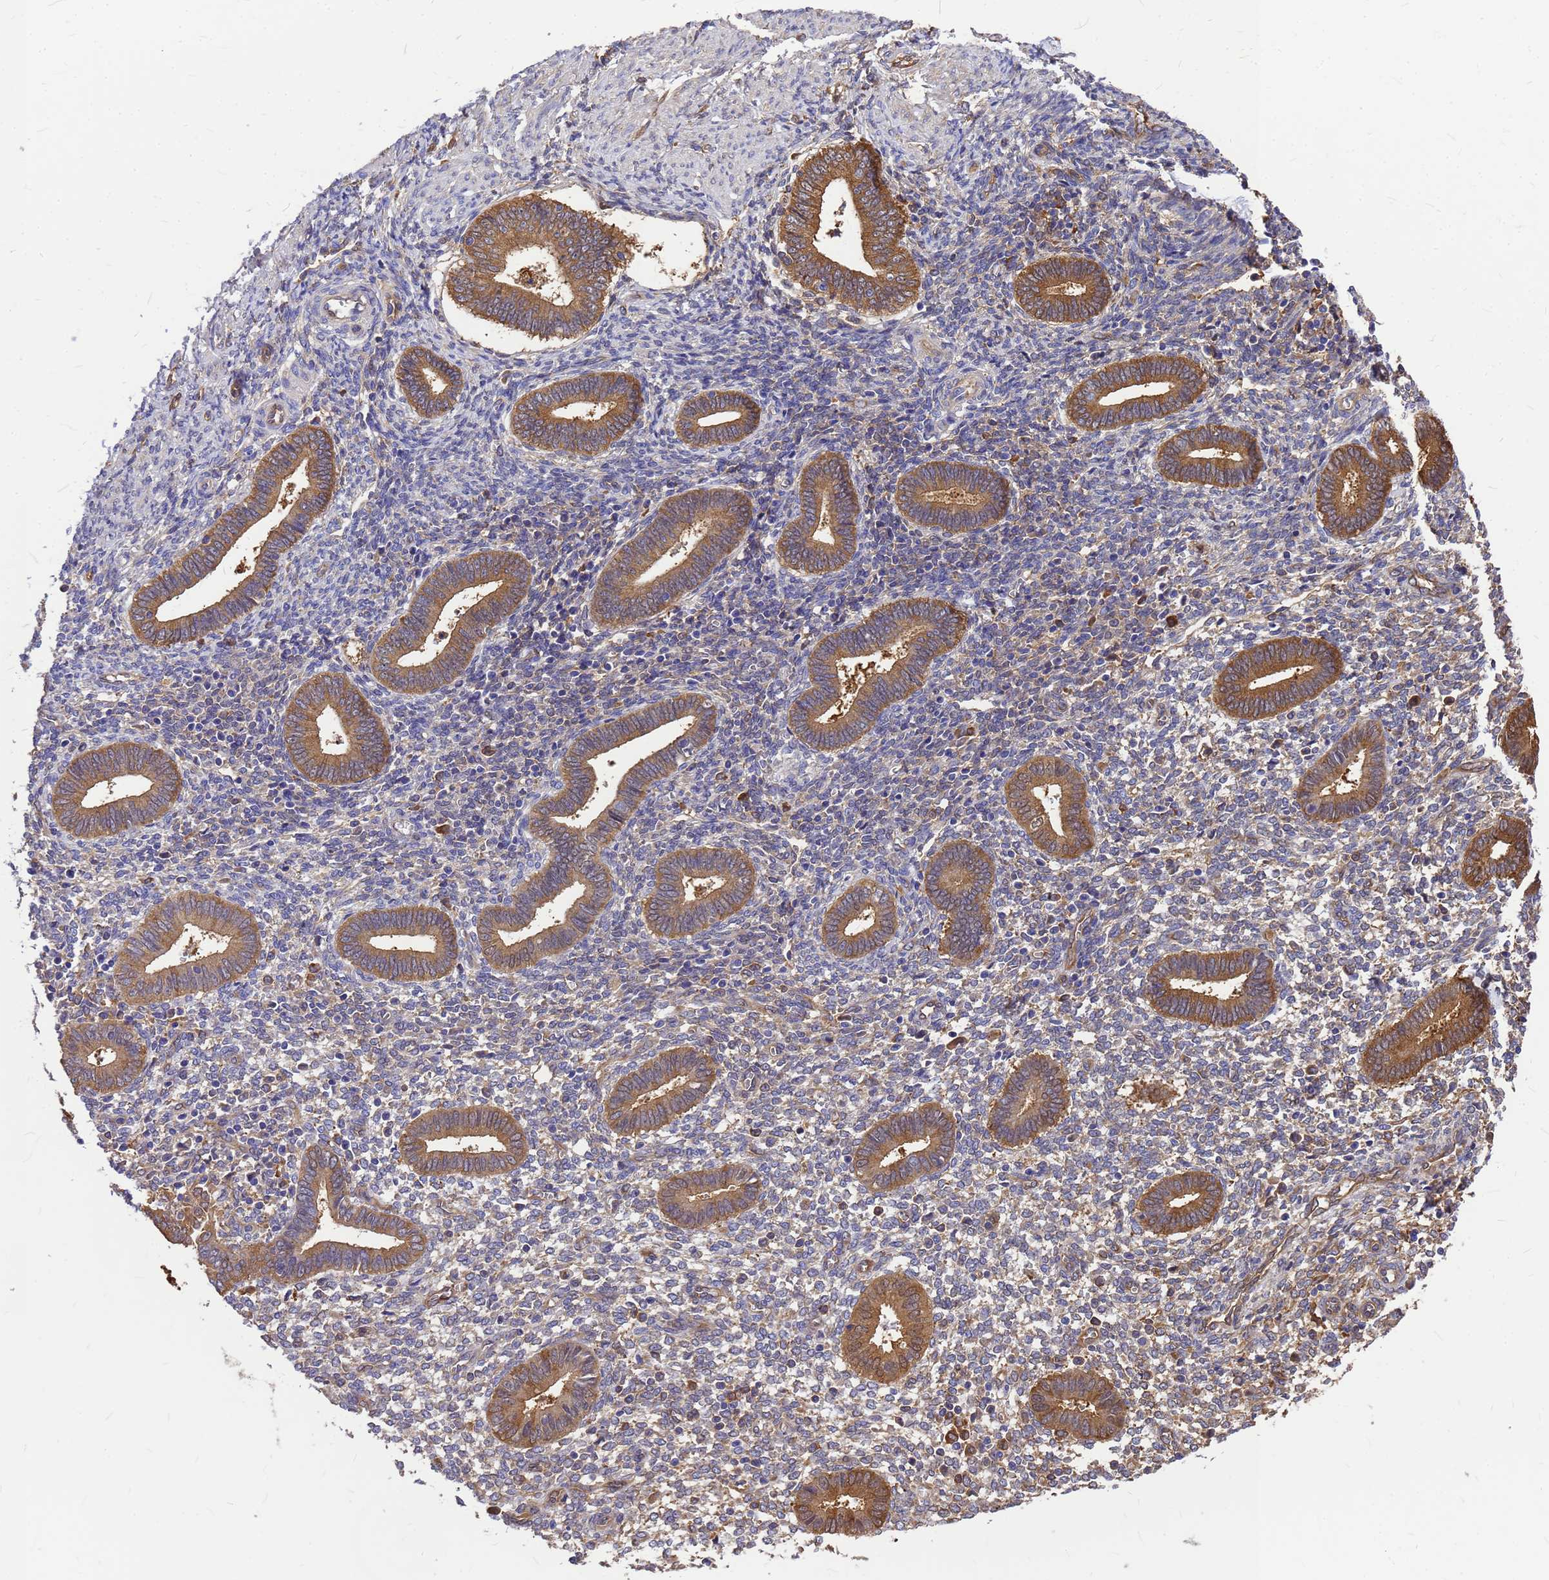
{"staining": {"intensity": "moderate", "quantity": "25%-75%", "location": "cytoplasmic/membranous"}, "tissue": "endometrium", "cell_type": "Cells in endometrial stroma", "image_type": "normal", "snomed": [{"axis": "morphology", "description": "Normal tissue, NOS"}, {"axis": "topography", "description": "Endometrium"}], "caption": "A medium amount of moderate cytoplasmic/membranous staining is appreciated in about 25%-75% of cells in endometrial stroma in normal endometrium. Using DAB (3,3'-diaminobenzidine) (brown) and hematoxylin (blue) stains, captured at high magnification using brightfield microscopy.", "gene": "GID4", "patient": {"sex": "female", "age": 44}}